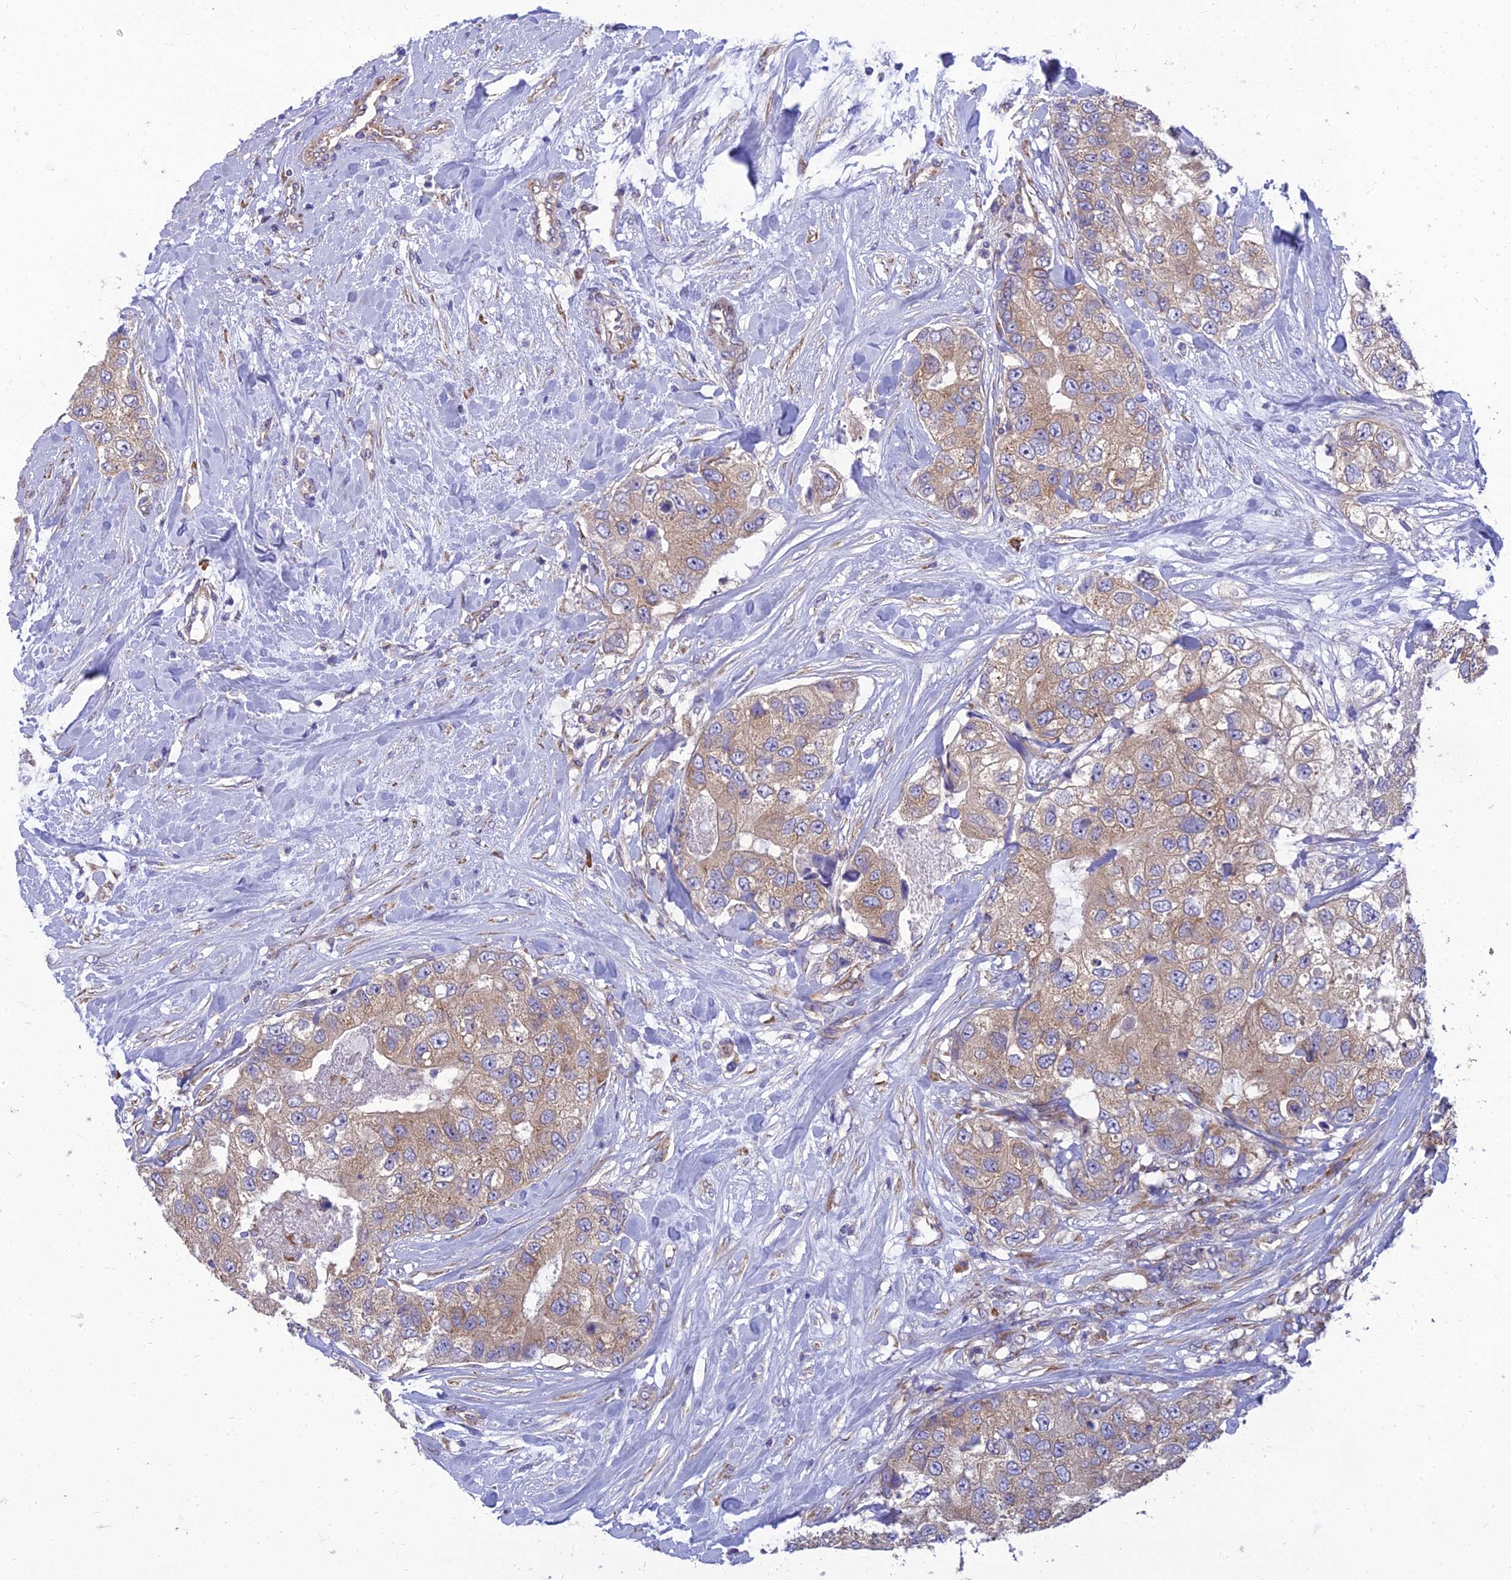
{"staining": {"intensity": "weak", "quantity": ">75%", "location": "cytoplasmic/membranous"}, "tissue": "breast cancer", "cell_type": "Tumor cells", "image_type": "cancer", "snomed": [{"axis": "morphology", "description": "Duct carcinoma"}, {"axis": "topography", "description": "Breast"}], "caption": "The photomicrograph displays staining of intraductal carcinoma (breast), revealing weak cytoplasmic/membranous protein staining (brown color) within tumor cells. (Brightfield microscopy of DAB IHC at high magnification).", "gene": "CLCN7", "patient": {"sex": "female", "age": 62}}